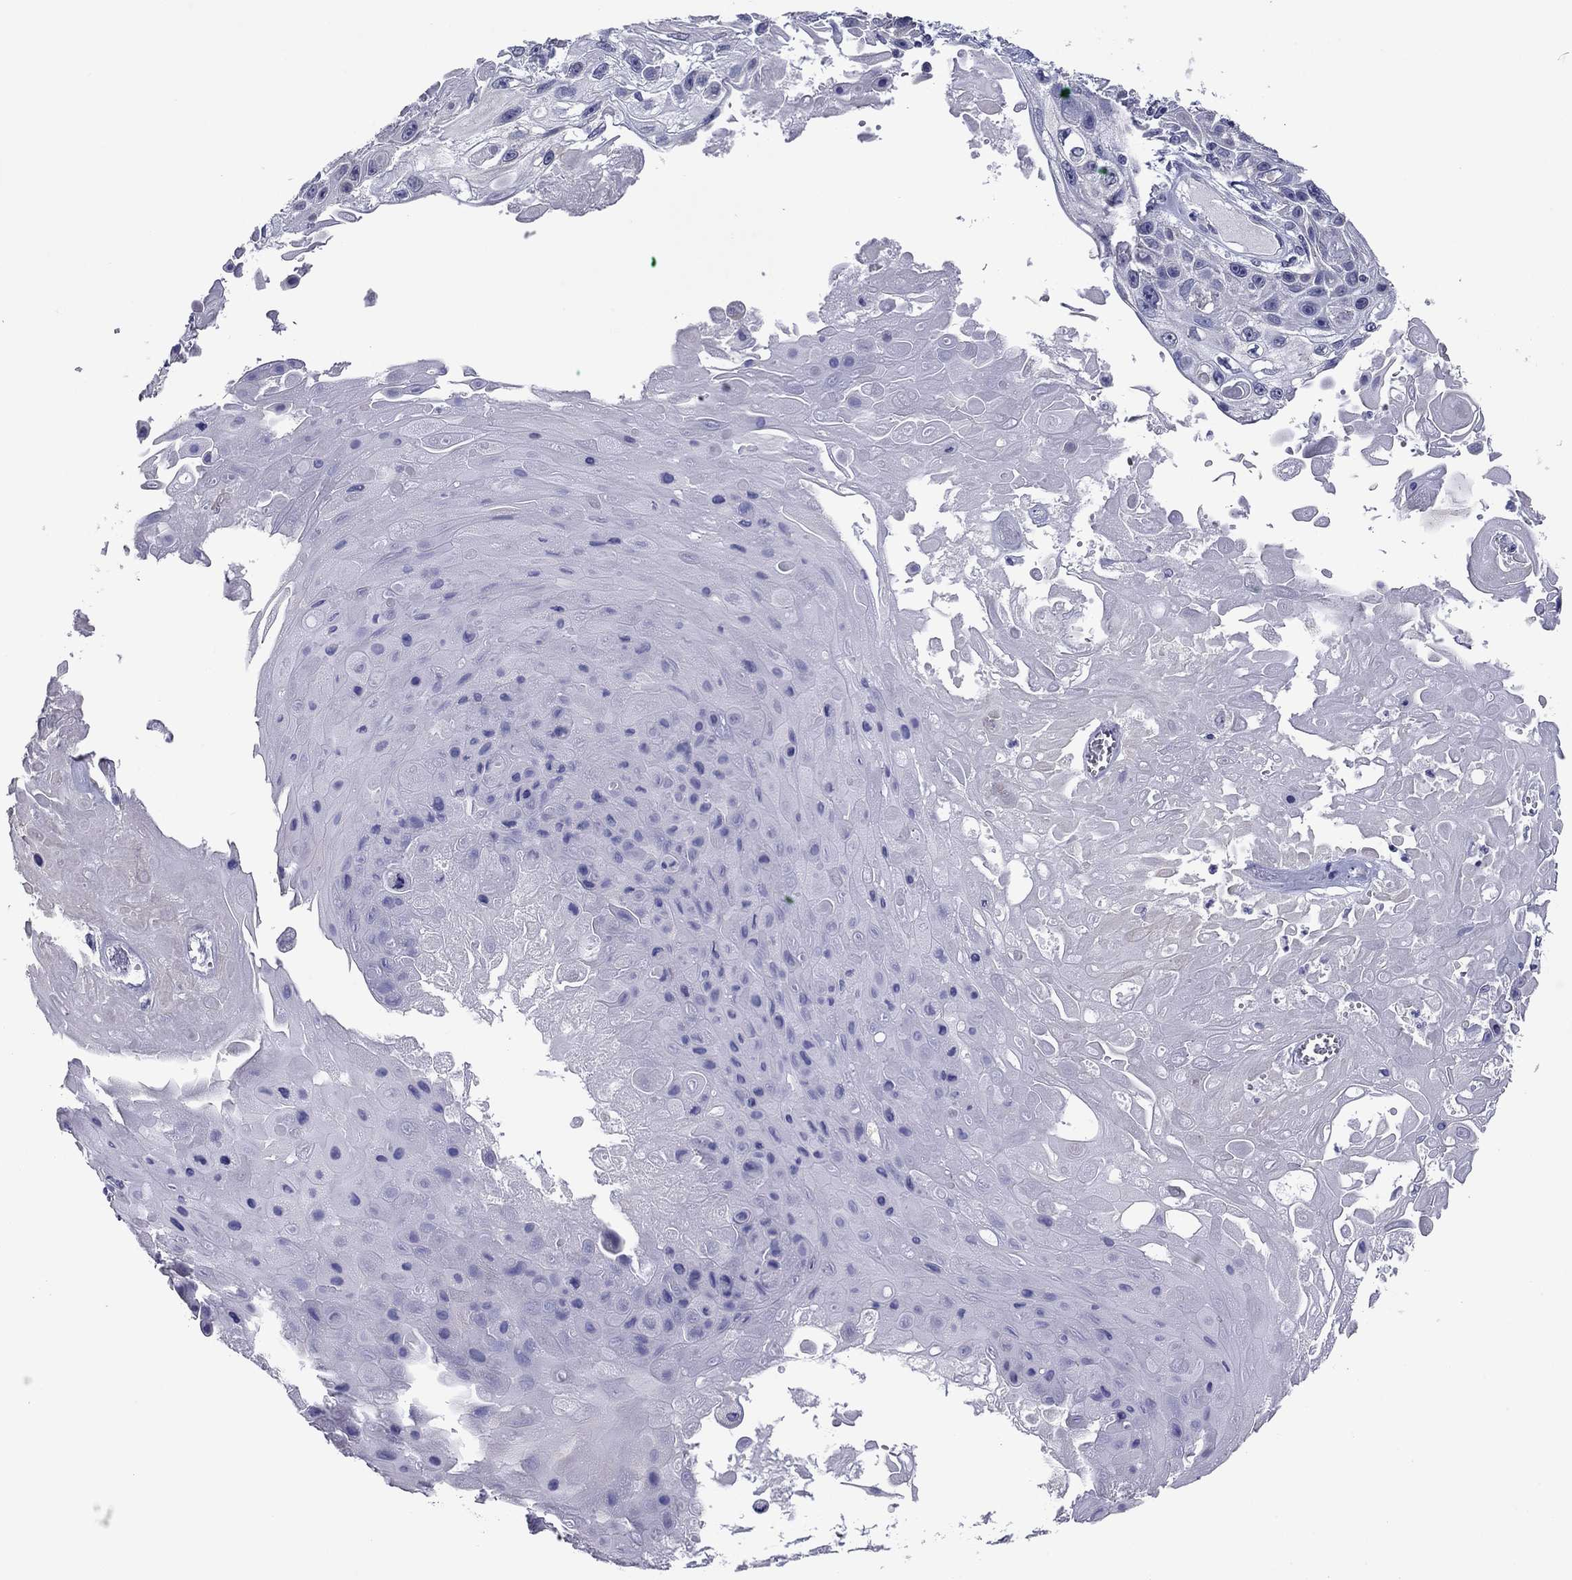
{"staining": {"intensity": "negative", "quantity": "none", "location": "none"}, "tissue": "skin cancer", "cell_type": "Tumor cells", "image_type": "cancer", "snomed": [{"axis": "morphology", "description": "Squamous cell carcinoma, NOS"}, {"axis": "topography", "description": "Skin"}], "caption": "DAB immunohistochemical staining of skin squamous cell carcinoma displays no significant positivity in tumor cells.", "gene": "HAO1", "patient": {"sex": "male", "age": 82}}